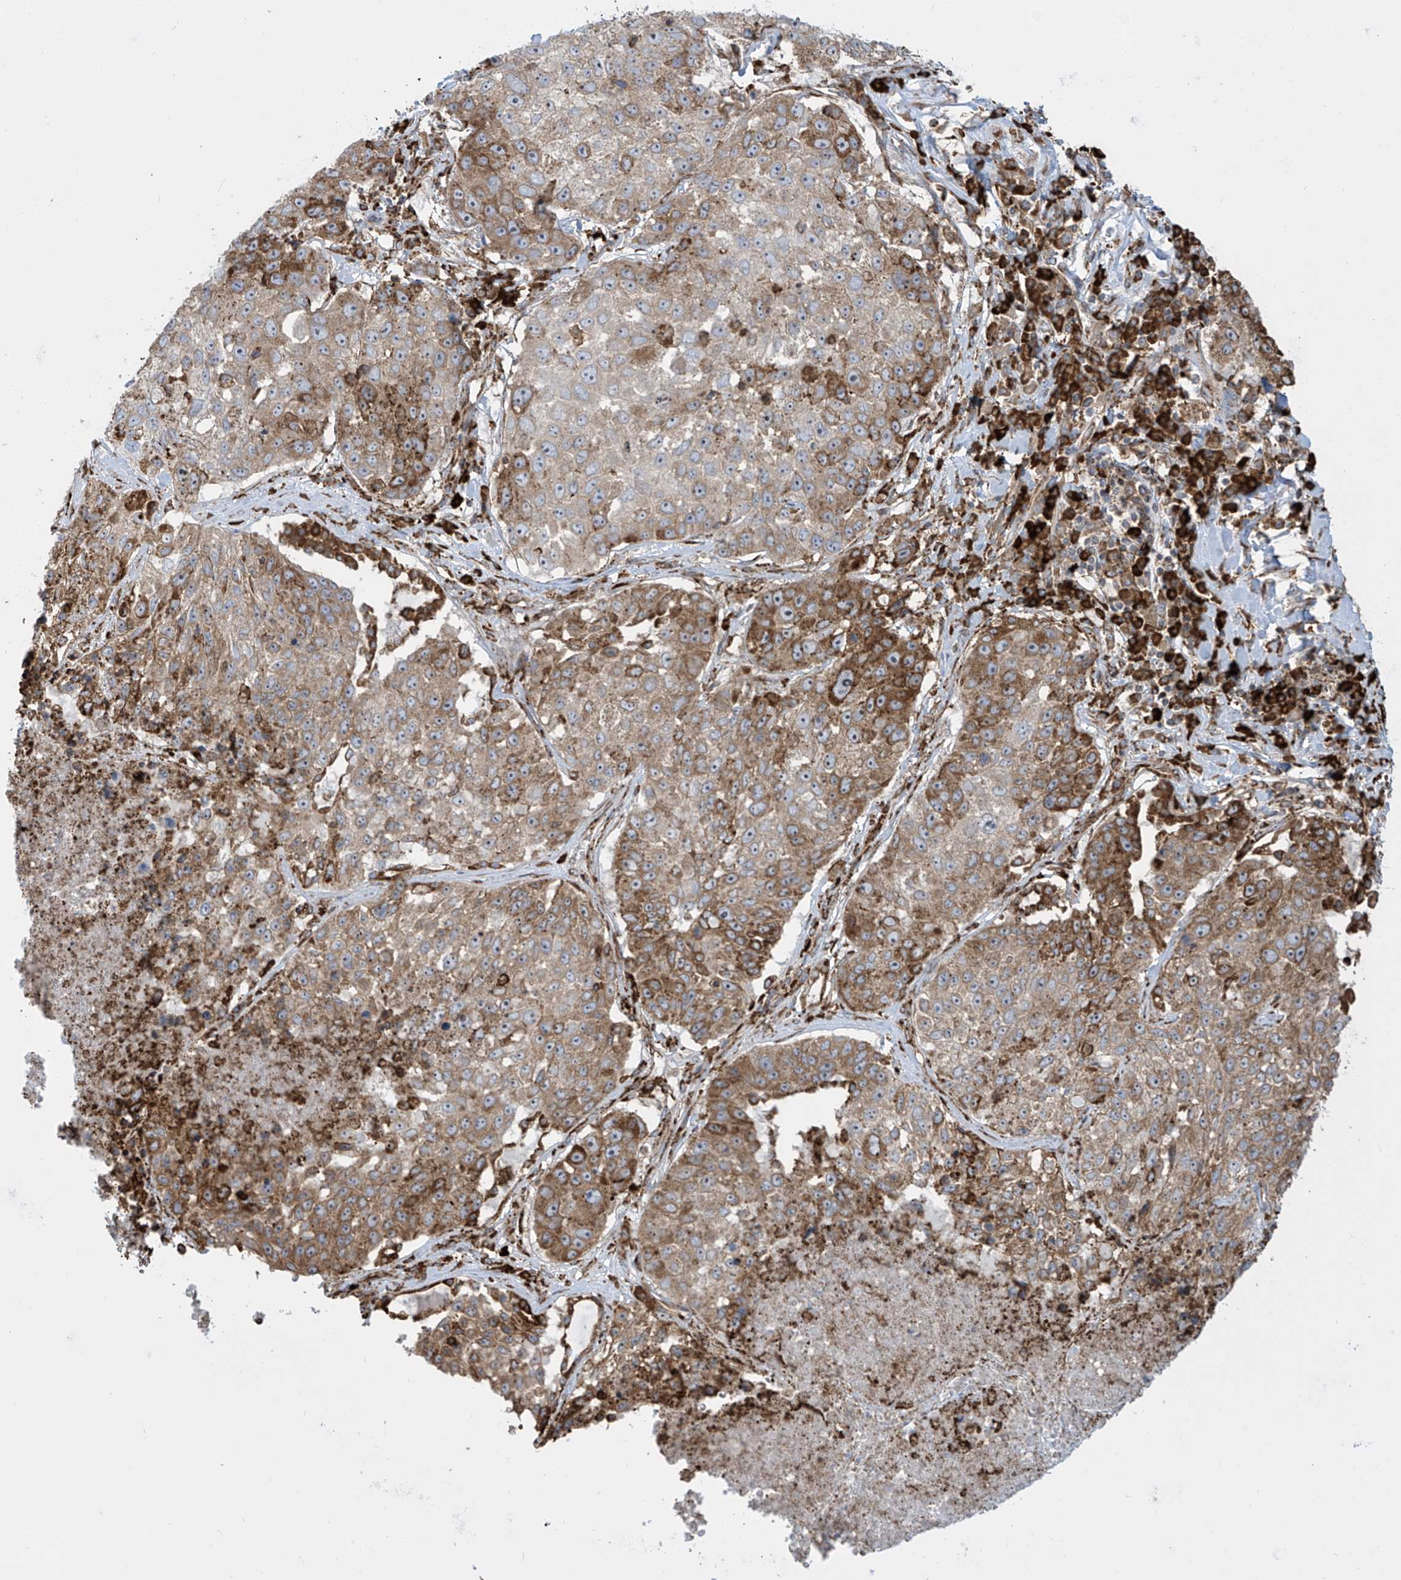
{"staining": {"intensity": "moderate", "quantity": ">75%", "location": "cytoplasmic/membranous"}, "tissue": "lung cancer", "cell_type": "Tumor cells", "image_type": "cancer", "snomed": [{"axis": "morphology", "description": "Squamous cell carcinoma, NOS"}, {"axis": "topography", "description": "Lung"}], "caption": "Lung cancer stained with DAB (3,3'-diaminobenzidine) IHC exhibits medium levels of moderate cytoplasmic/membranous expression in about >75% of tumor cells.", "gene": "MX1", "patient": {"sex": "male", "age": 61}}